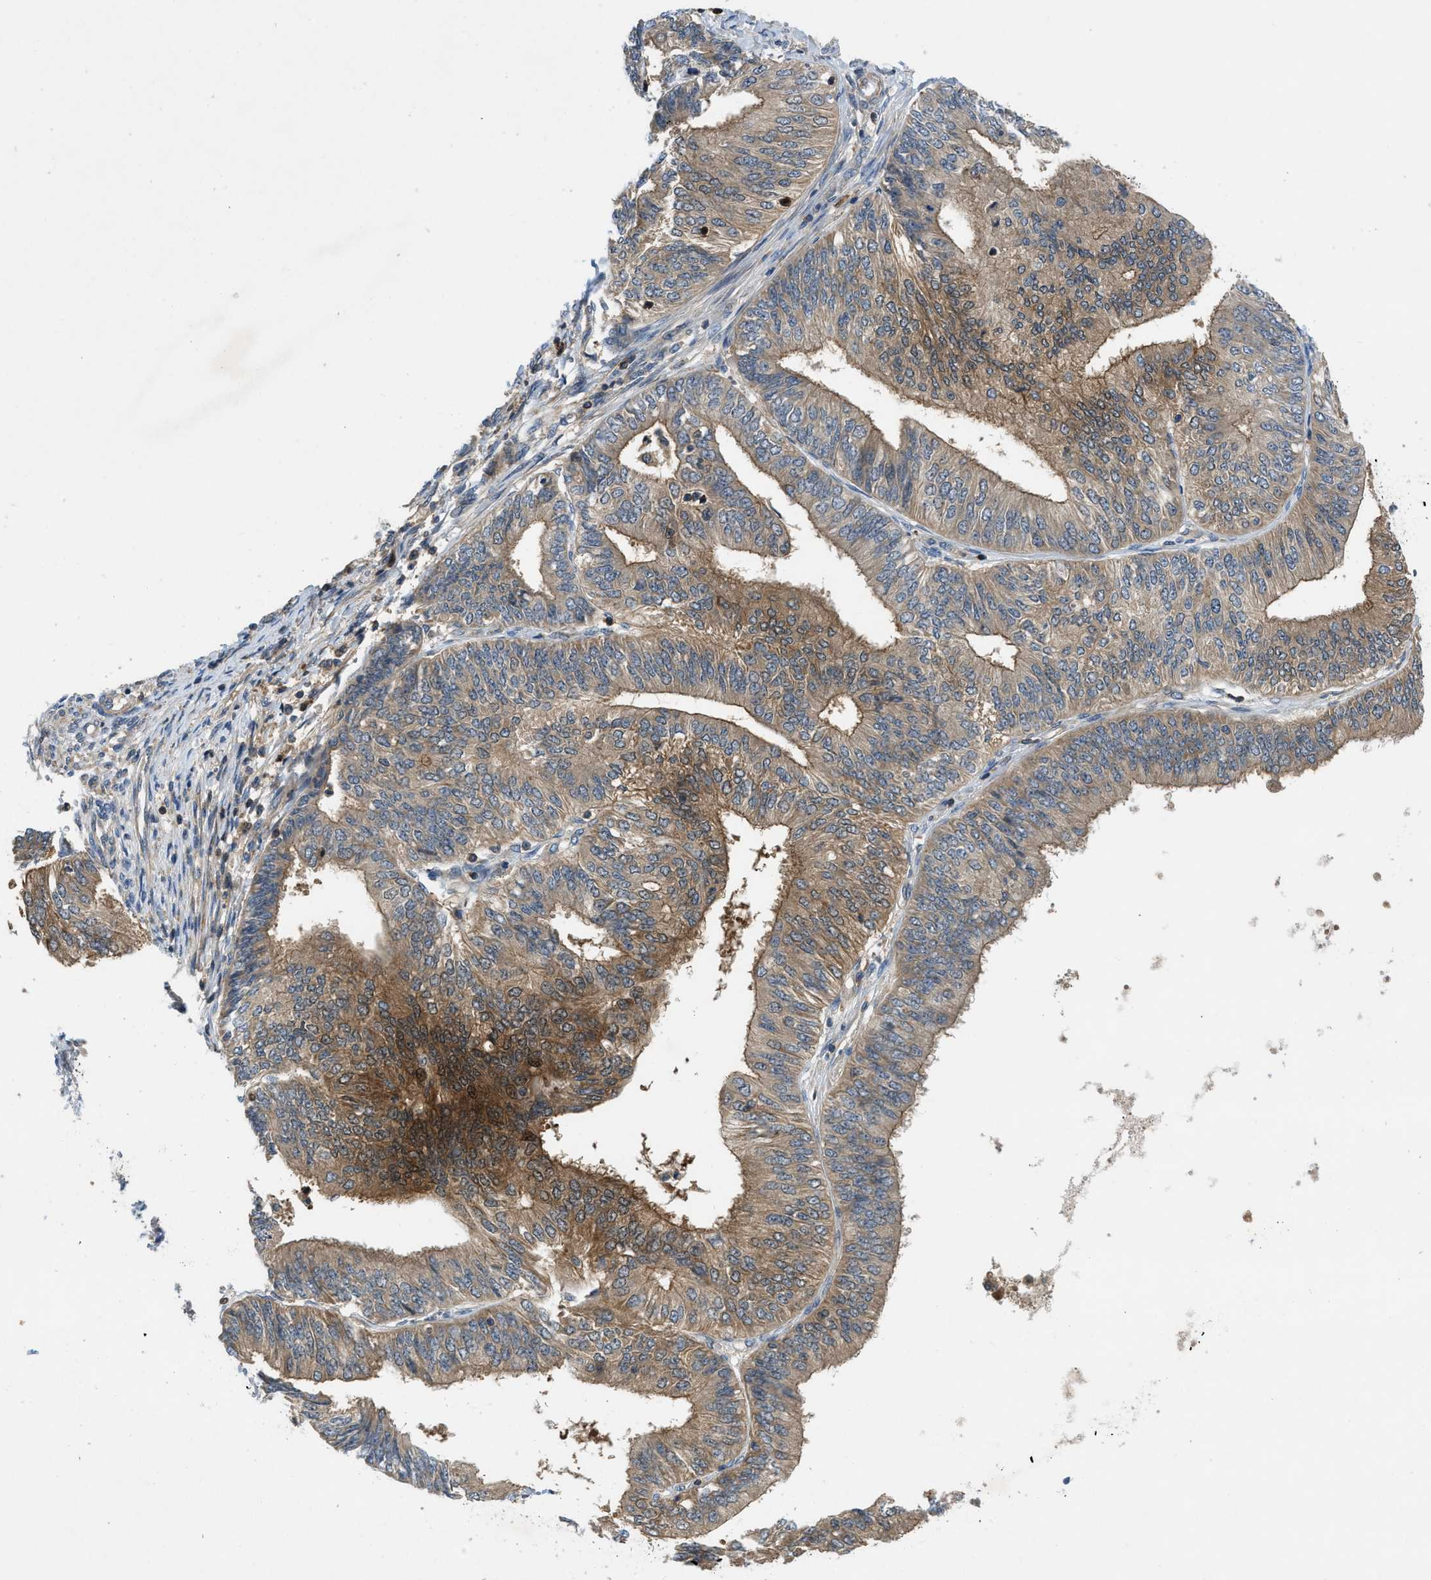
{"staining": {"intensity": "moderate", "quantity": "25%-75%", "location": "cytoplasmic/membranous"}, "tissue": "endometrial cancer", "cell_type": "Tumor cells", "image_type": "cancer", "snomed": [{"axis": "morphology", "description": "Adenocarcinoma, NOS"}, {"axis": "topography", "description": "Endometrium"}], "caption": "Adenocarcinoma (endometrial) tissue shows moderate cytoplasmic/membranous expression in about 25%-75% of tumor cells, visualized by immunohistochemistry. The protein is stained brown, and the nuclei are stained in blue (DAB IHC with brightfield microscopy, high magnification).", "gene": "GPR31", "patient": {"sex": "female", "age": 58}}